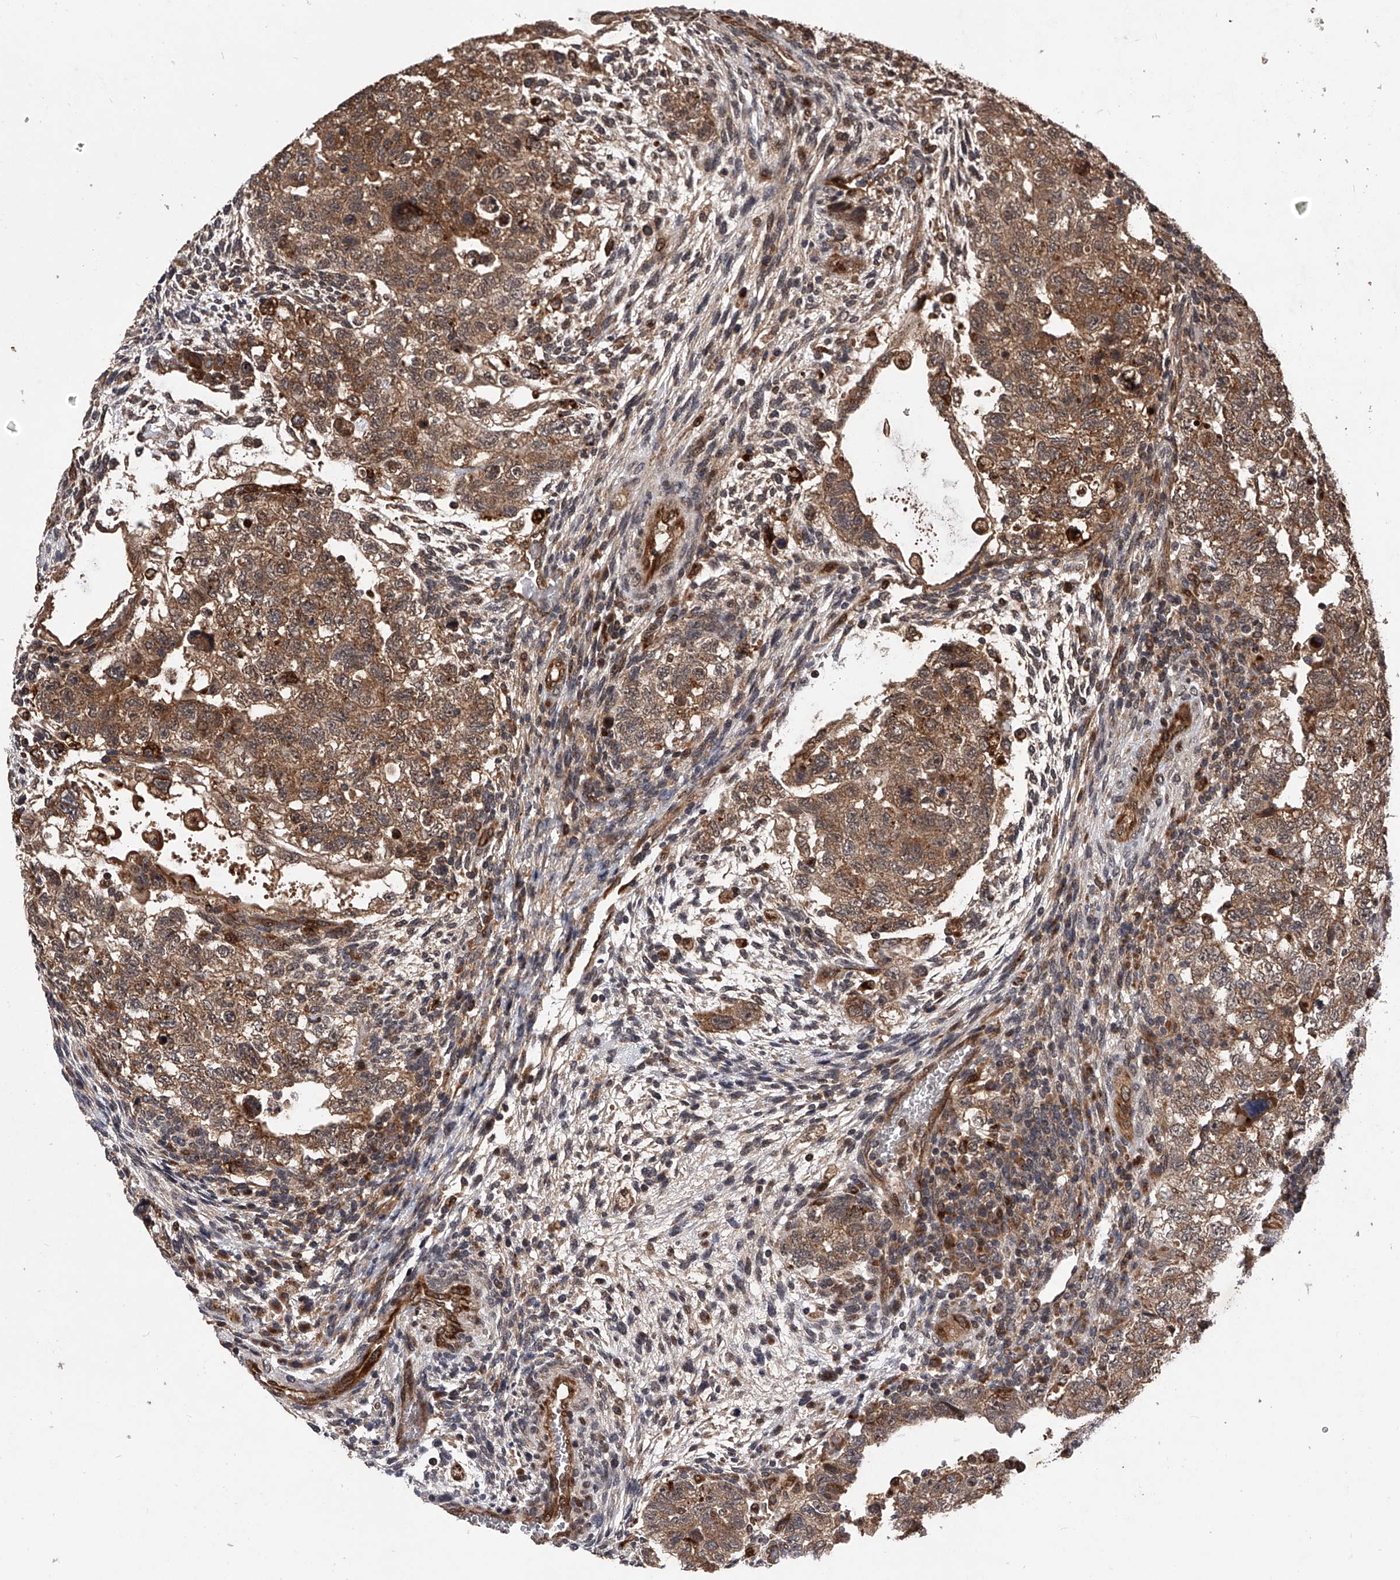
{"staining": {"intensity": "moderate", "quantity": ">75%", "location": "cytoplasmic/membranous"}, "tissue": "testis cancer", "cell_type": "Tumor cells", "image_type": "cancer", "snomed": [{"axis": "morphology", "description": "Carcinoma, Embryonal, NOS"}, {"axis": "topography", "description": "Testis"}], "caption": "Immunohistochemistry of human testis cancer shows medium levels of moderate cytoplasmic/membranous staining in about >75% of tumor cells.", "gene": "MAP3K11", "patient": {"sex": "male", "age": 36}}